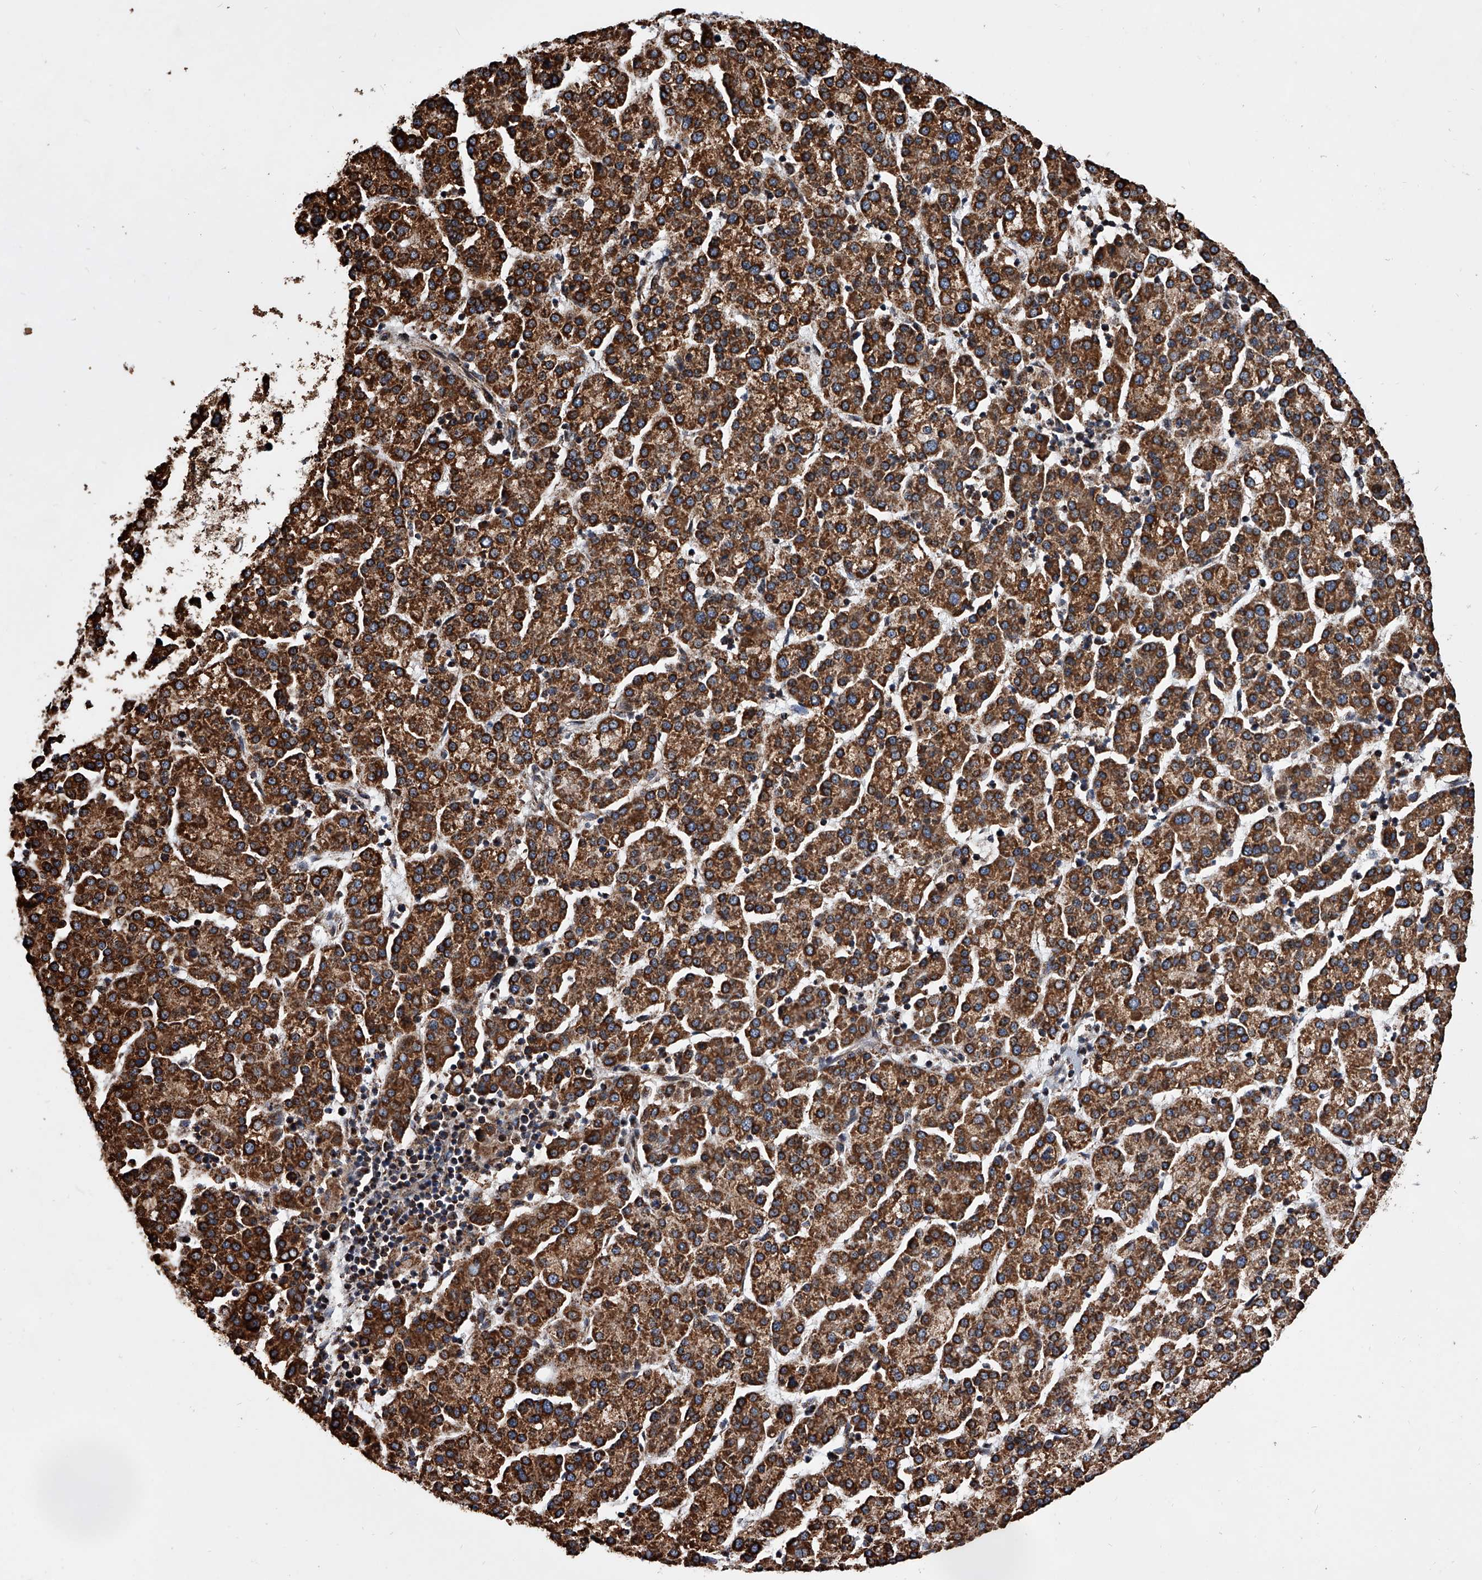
{"staining": {"intensity": "strong", "quantity": ">75%", "location": "cytoplasmic/membranous"}, "tissue": "liver cancer", "cell_type": "Tumor cells", "image_type": "cancer", "snomed": [{"axis": "morphology", "description": "Carcinoma, Hepatocellular, NOS"}, {"axis": "topography", "description": "Liver"}], "caption": "Immunohistochemistry image of liver cancer stained for a protein (brown), which demonstrates high levels of strong cytoplasmic/membranous positivity in approximately >75% of tumor cells.", "gene": "SMPDL3A", "patient": {"sex": "female", "age": 58}}